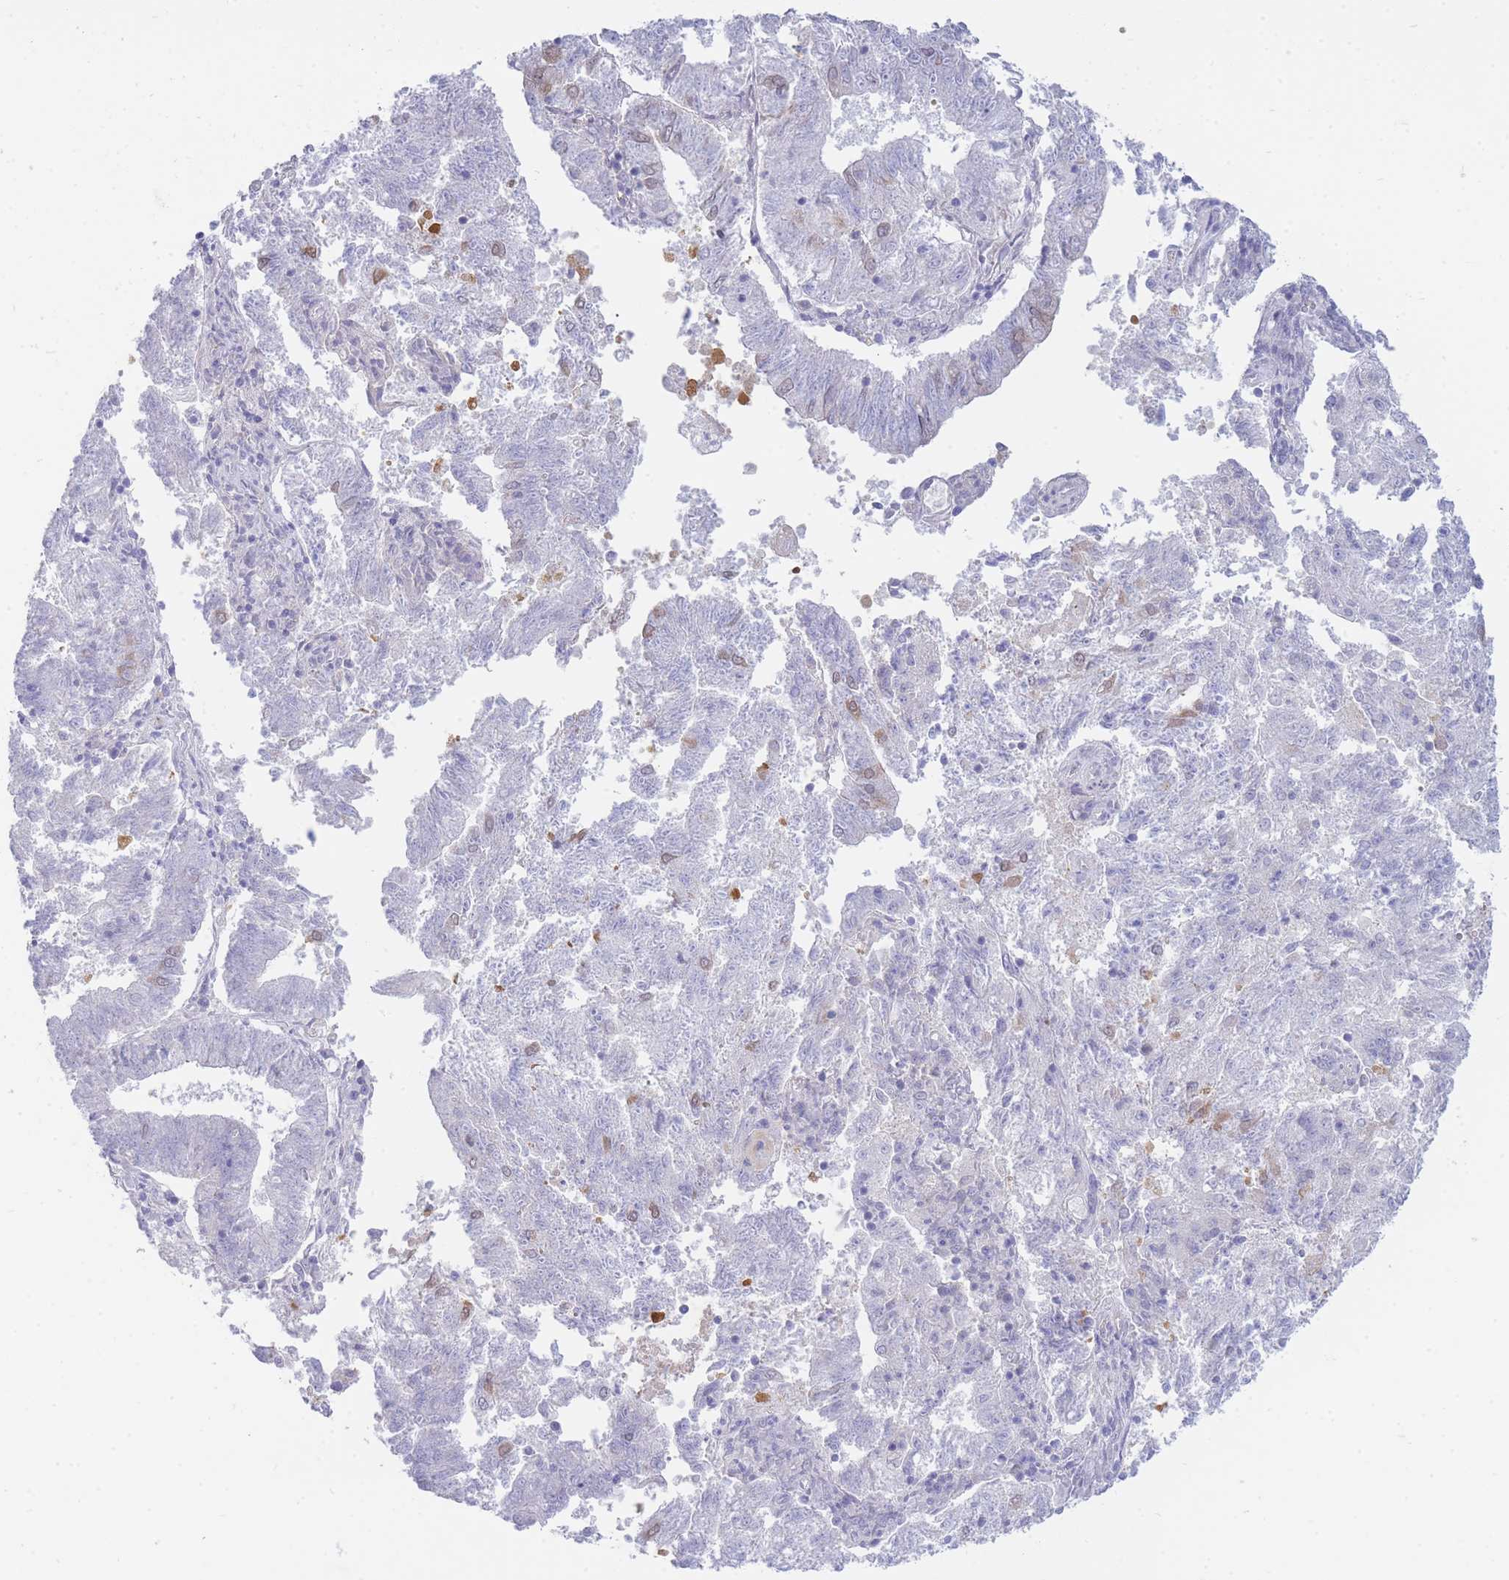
{"staining": {"intensity": "moderate", "quantity": "<25%", "location": "cytoplasmic/membranous"}, "tissue": "endometrial cancer", "cell_type": "Tumor cells", "image_type": "cancer", "snomed": [{"axis": "morphology", "description": "Adenocarcinoma, NOS"}, {"axis": "topography", "description": "Endometrium"}], "caption": "The image shows staining of adenocarcinoma (endometrial), revealing moderate cytoplasmic/membranous protein staining (brown color) within tumor cells.", "gene": "SUGT1", "patient": {"sex": "female", "age": 82}}